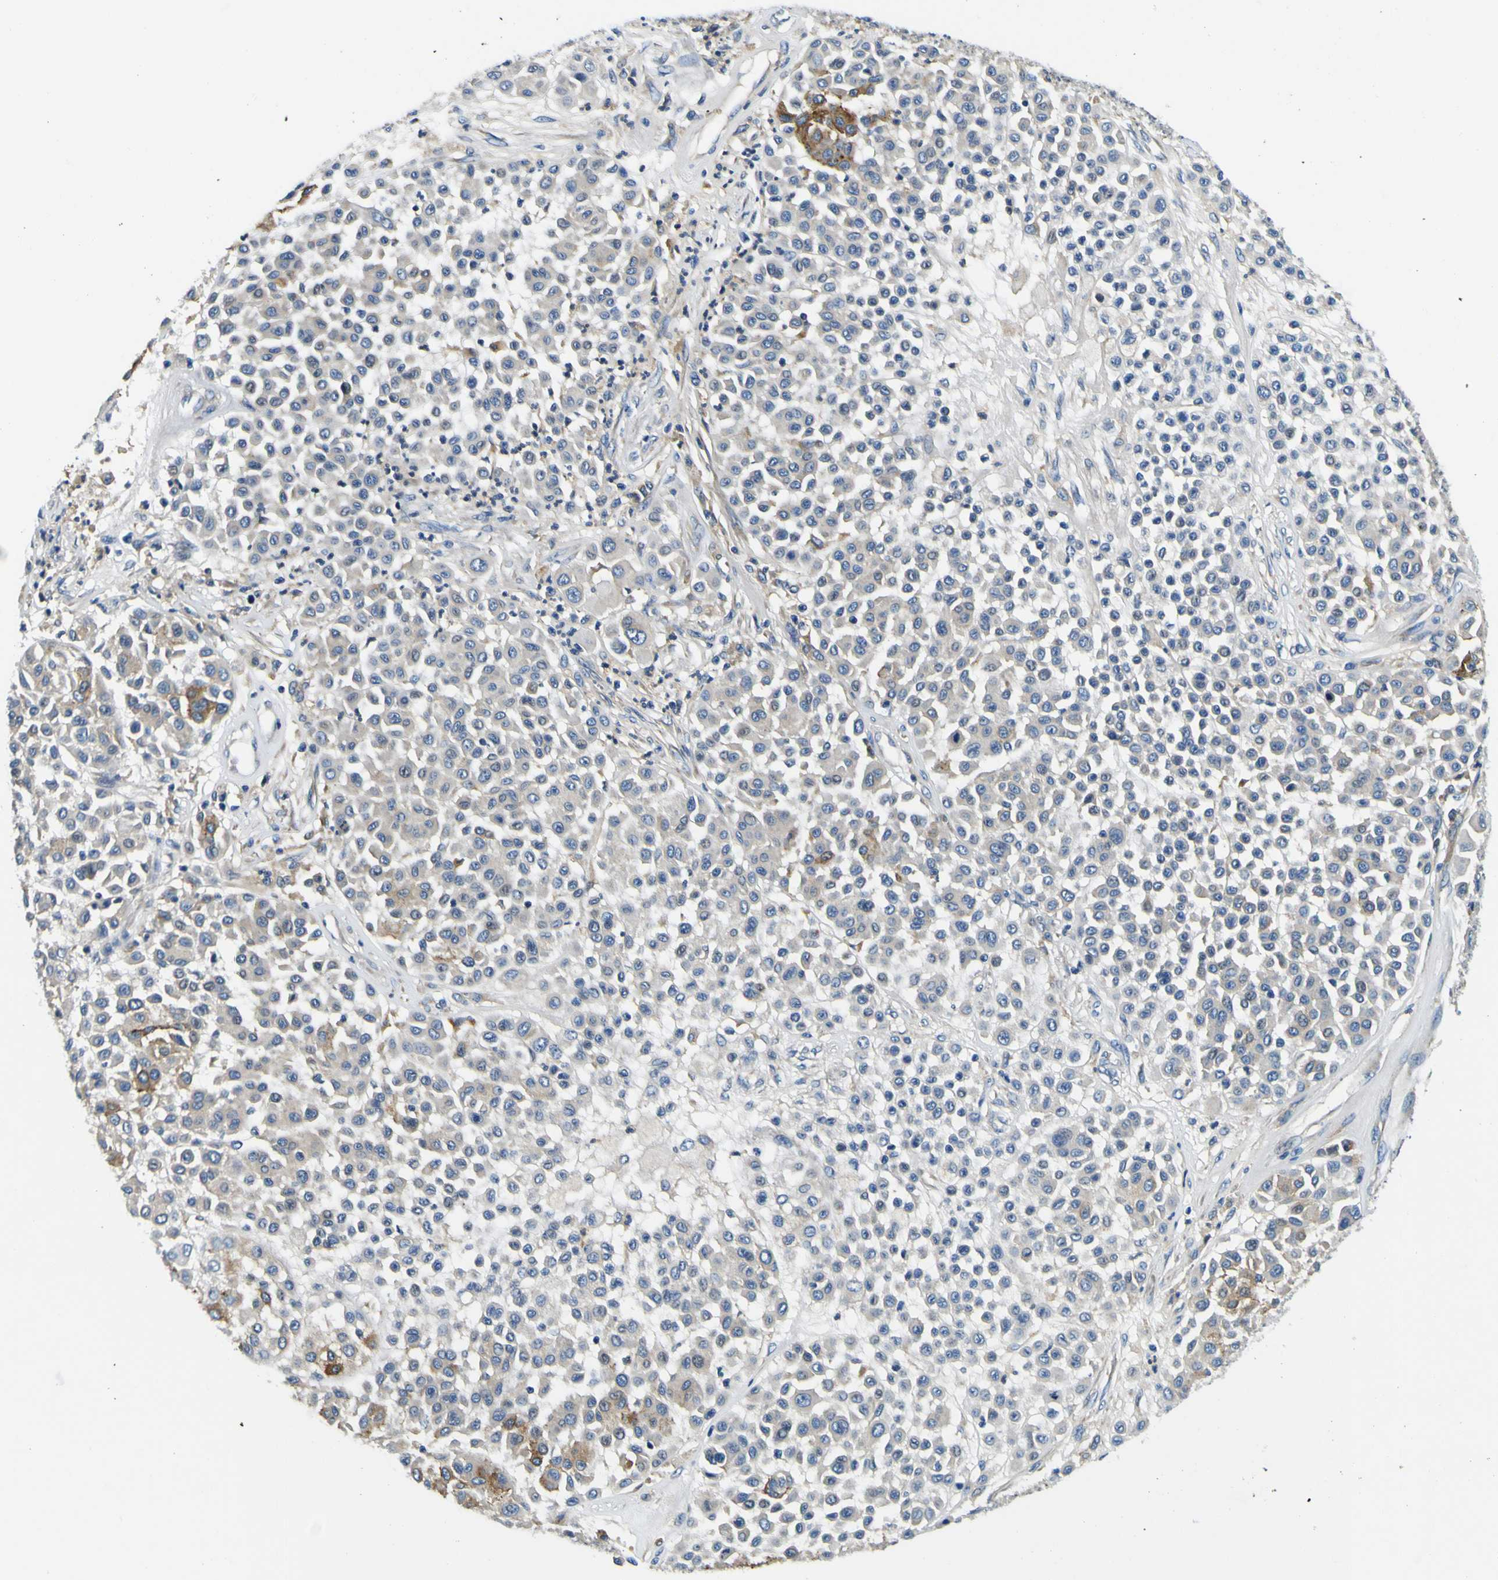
{"staining": {"intensity": "moderate", "quantity": "<25%", "location": "cytoplasmic/membranous"}, "tissue": "melanoma", "cell_type": "Tumor cells", "image_type": "cancer", "snomed": [{"axis": "morphology", "description": "Malignant melanoma, Metastatic site"}, {"axis": "topography", "description": "Soft tissue"}], "caption": "Protein staining of melanoma tissue displays moderate cytoplasmic/membranous positivity in approximately <25% of tumor cells. Using DAB (3,3'-diaminobenzidine) (brown) and hematoxylin (blue) stains, captured at high magnification using brightfield microscopy.", "gene": "CLSTN1", "patient": {"sex": "male", "age": 41}}